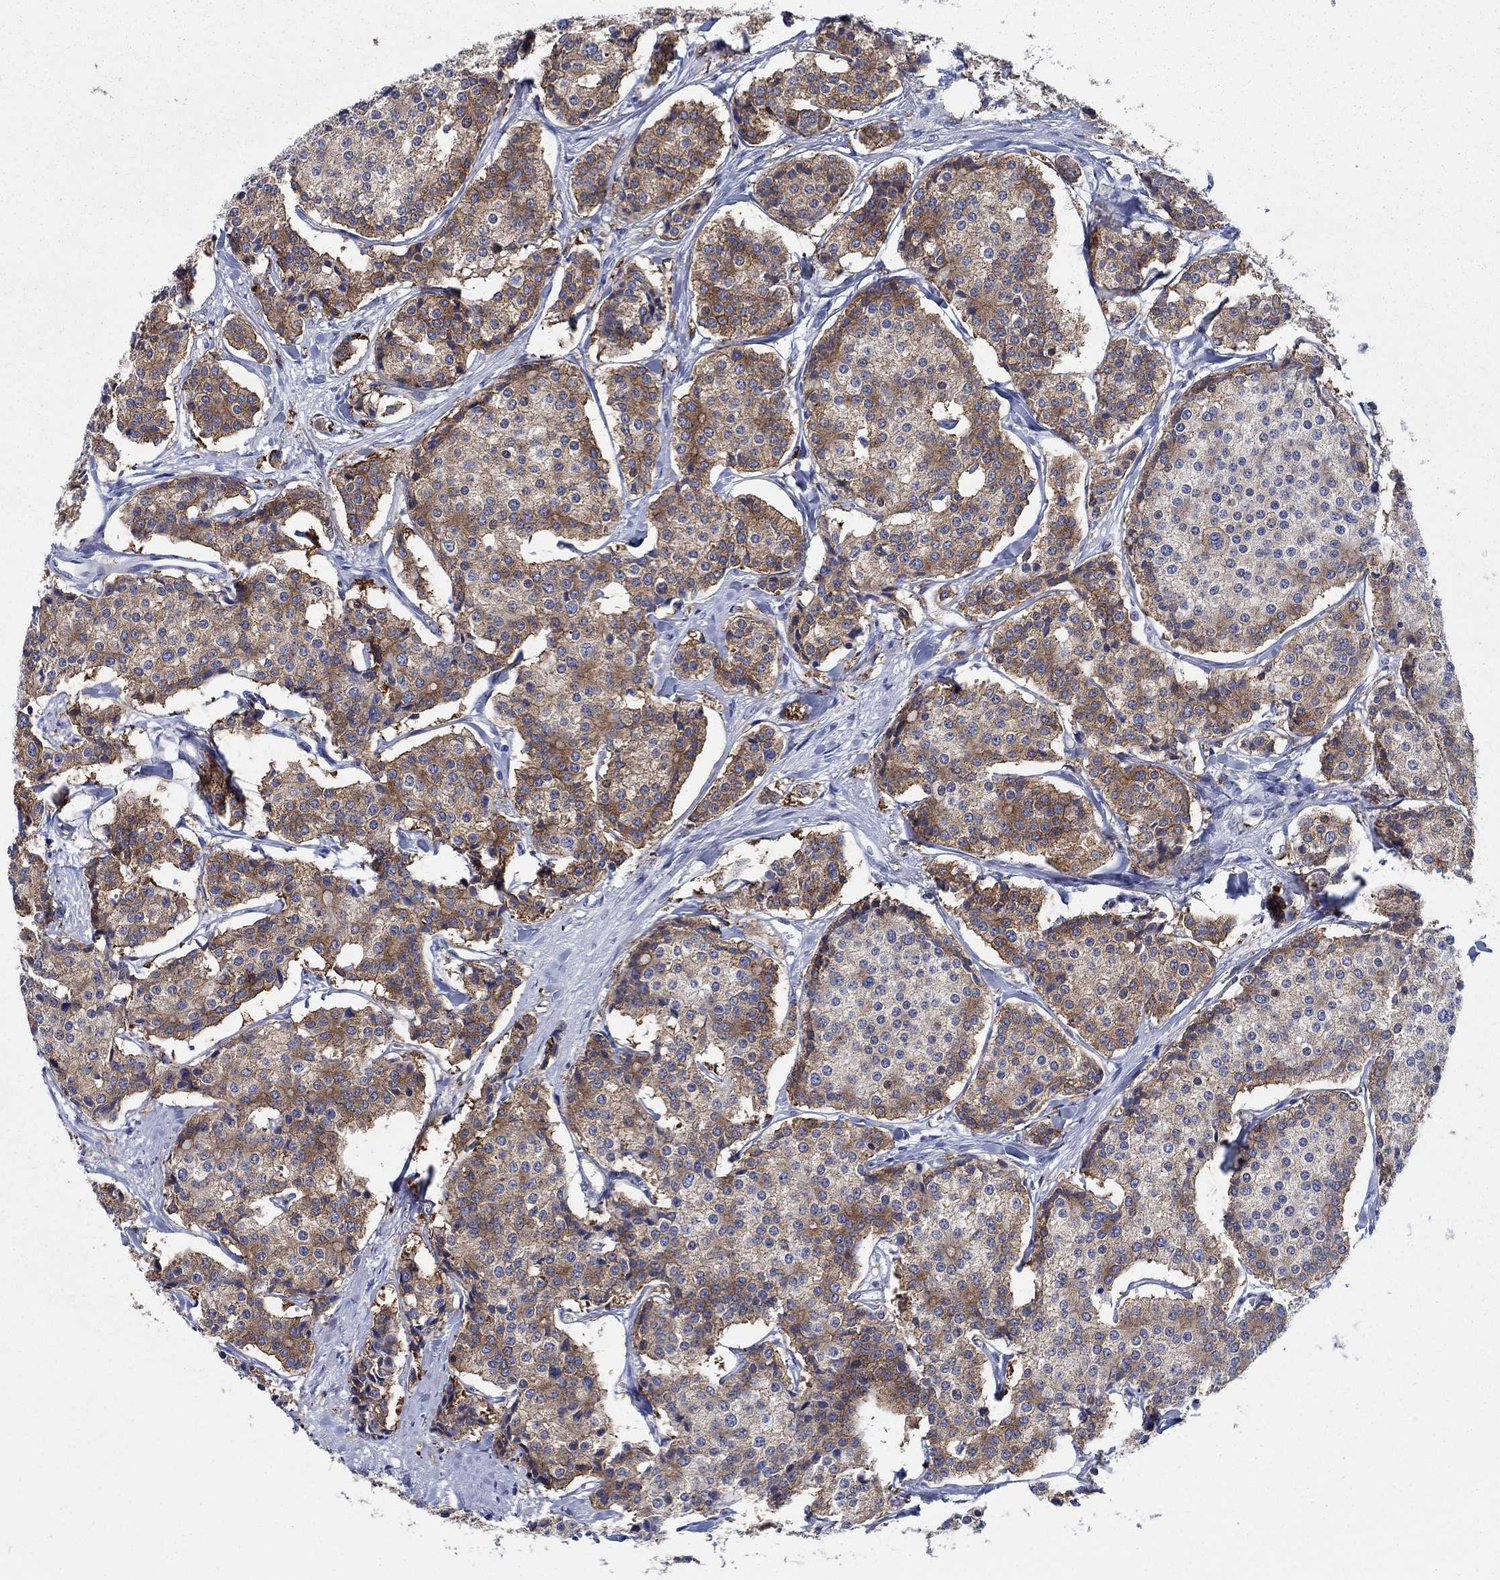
{"staining": {"intensity": "moderate", "quantity": ">75%", "location": "cytoplasmic/membranous"}, "tissue": "carcinoid", "cell_type": "Tumor cells", "image_type": "cancer", "snomed": [{"axis": "morphology", "description": "Carcinoid, malignant, NOS"}, {"axis": "topography", "description": "Small intestine"}], "caption": "About >75% of tumor cells in human carcinoid reveal moderate cytoplasmic/membranous protein staining as visualized by brown immunohistochemical staining.", "gene": "RAP1GAP", "patient": {"sex": "female", "age": 65}}